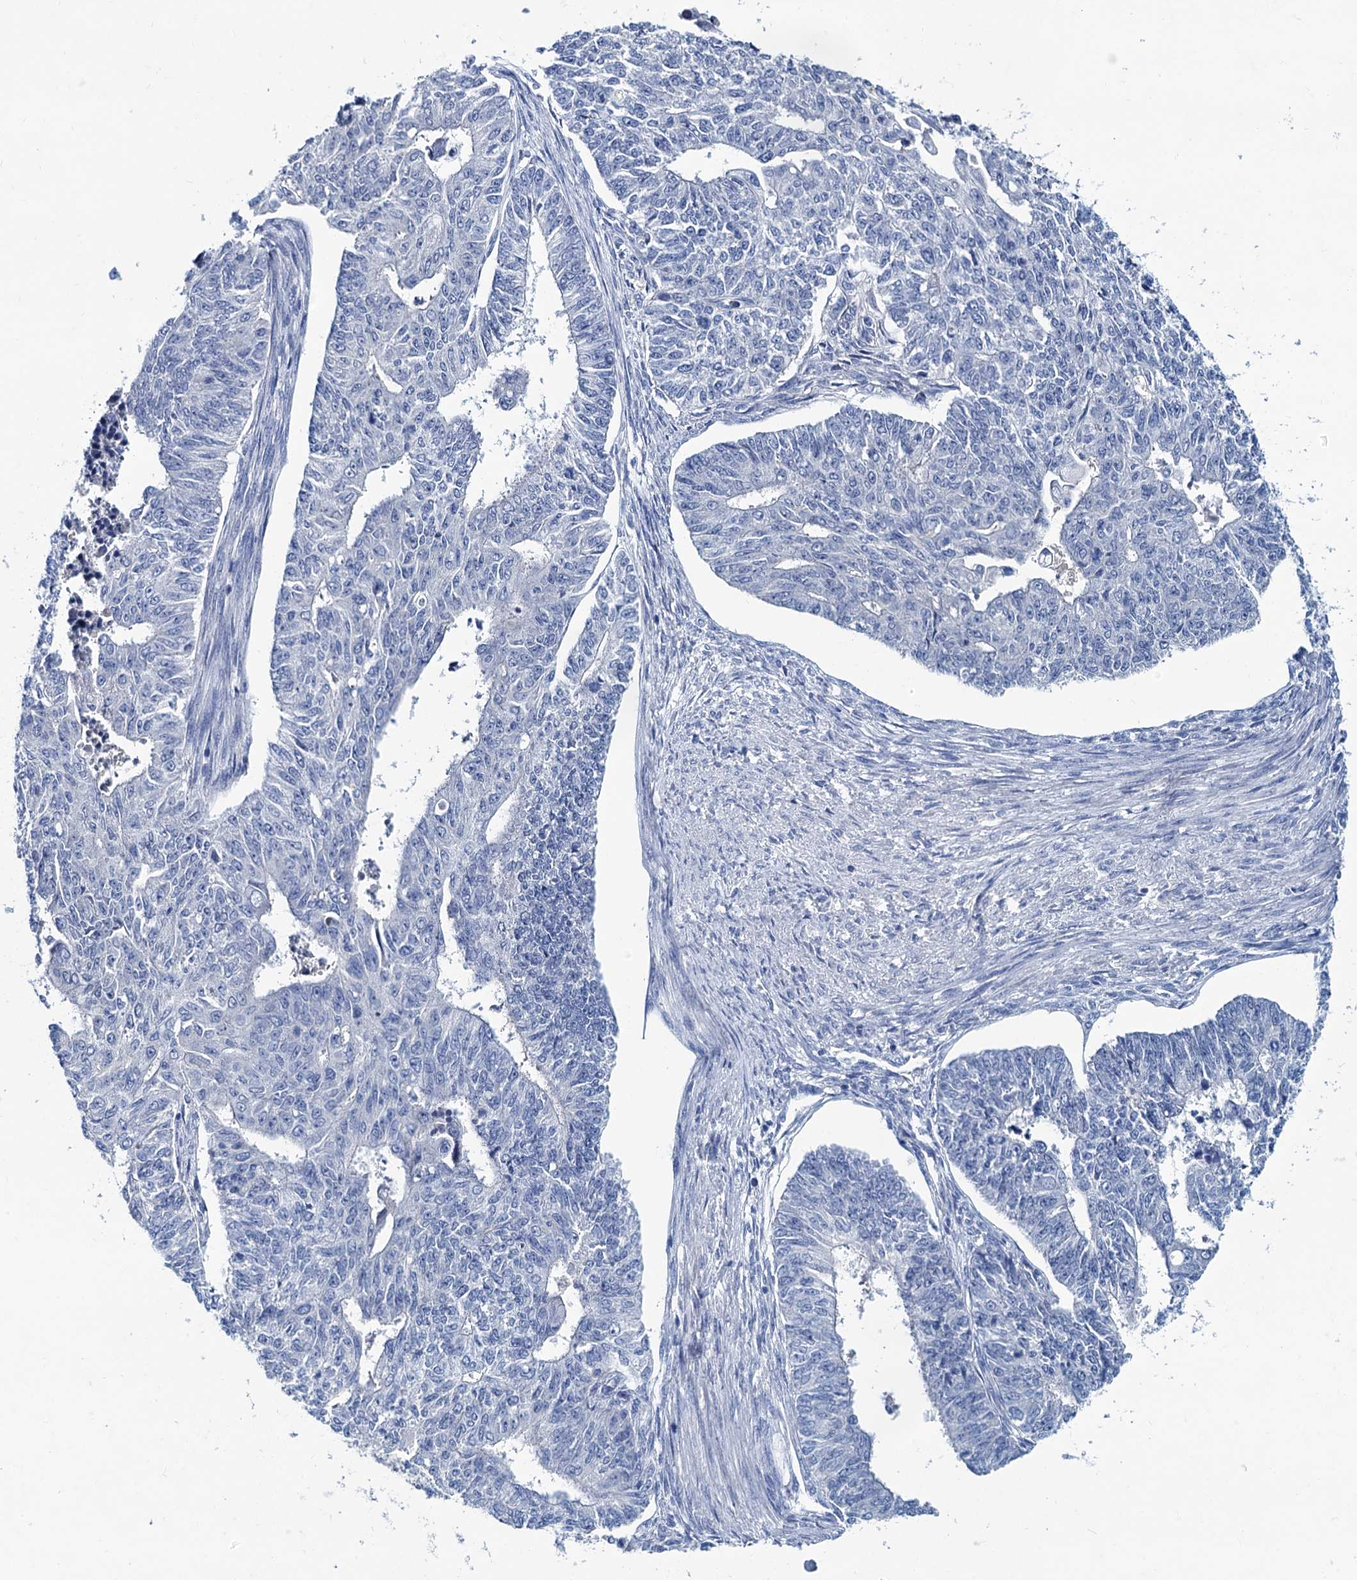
{"staining": {"intensity": "negative", "quantity": "none", "location": "none"}, "tissue": "endometrial cancer", "cell_type": "Tumor cells", "image_type": "cancer", "snomed": [{"axis": "morphology", "description": "Adenocarcinoma, NOS"}, {"axis": "topography", "description": "Endometrium"}], "caption": "Tumor cells show no significant expression in endometrial adenocarcinoma.", "gene": "RTKN2", "patient": {"sex": "female", "age": 32}}